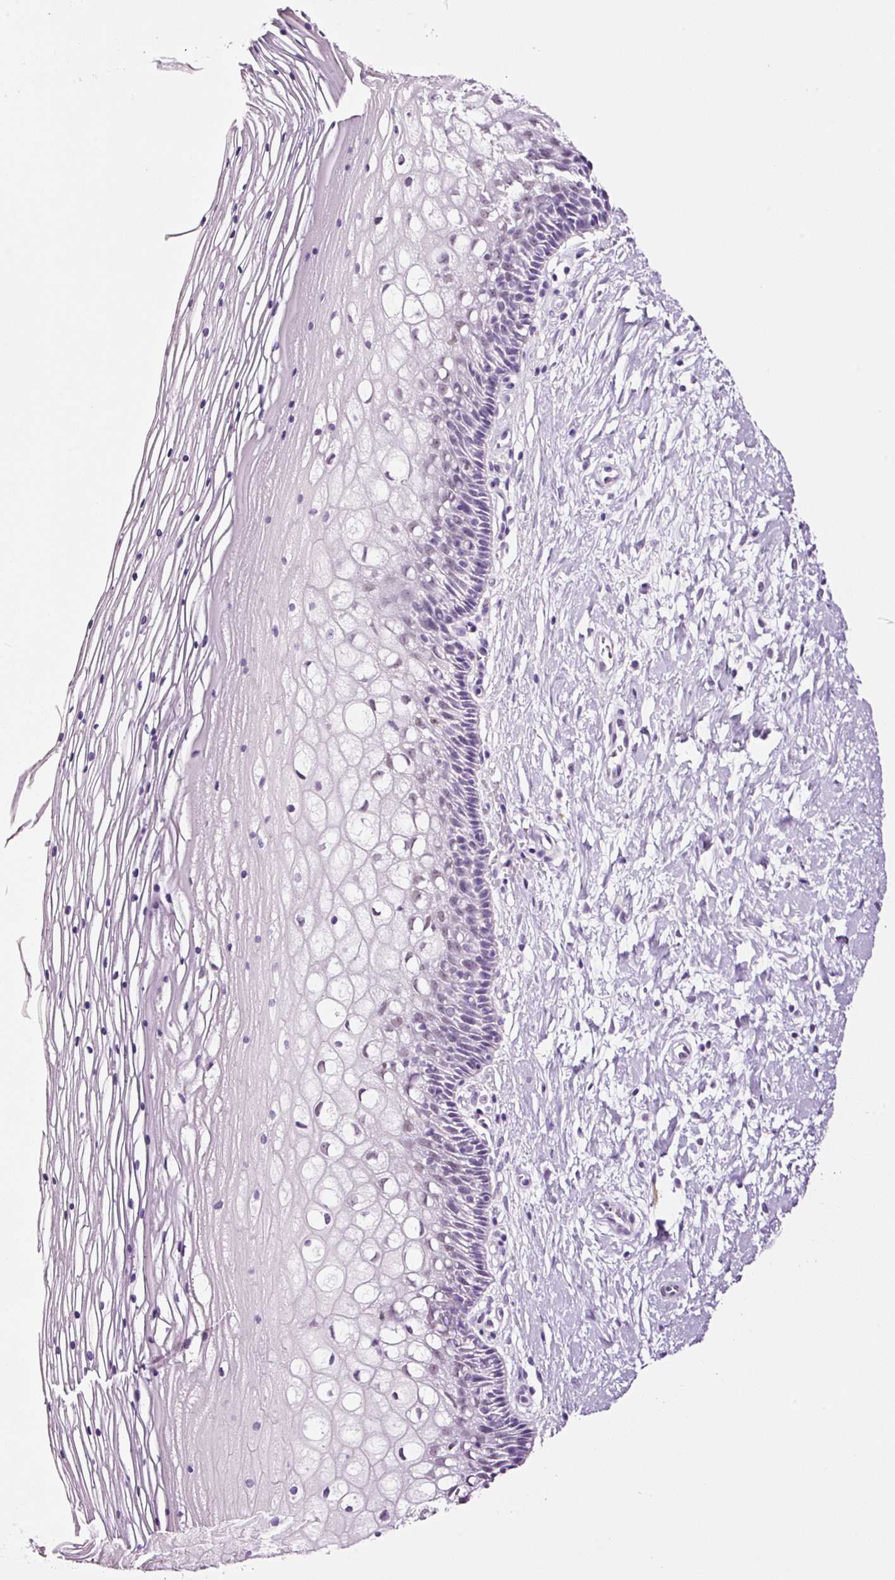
{"staining": {"intensity": "negative", "quantity": "none", "location": "none"}, "tissue": "cervix", "cell_type": "Glandular cells", "image_type": "normal", "snomed": [{"axis": "morphology", "description": "Normal tissue, NOS"}, {"axis": "topography", "description": "Cervix"}], "caption": "The image displays no significant positivity in glandular cells of cervix. (Immunohistochemistry (ihc), brightfield microscopy, high magnification).", "gene": "RTF2", "patient": {"sex": "female", "age": 36}}